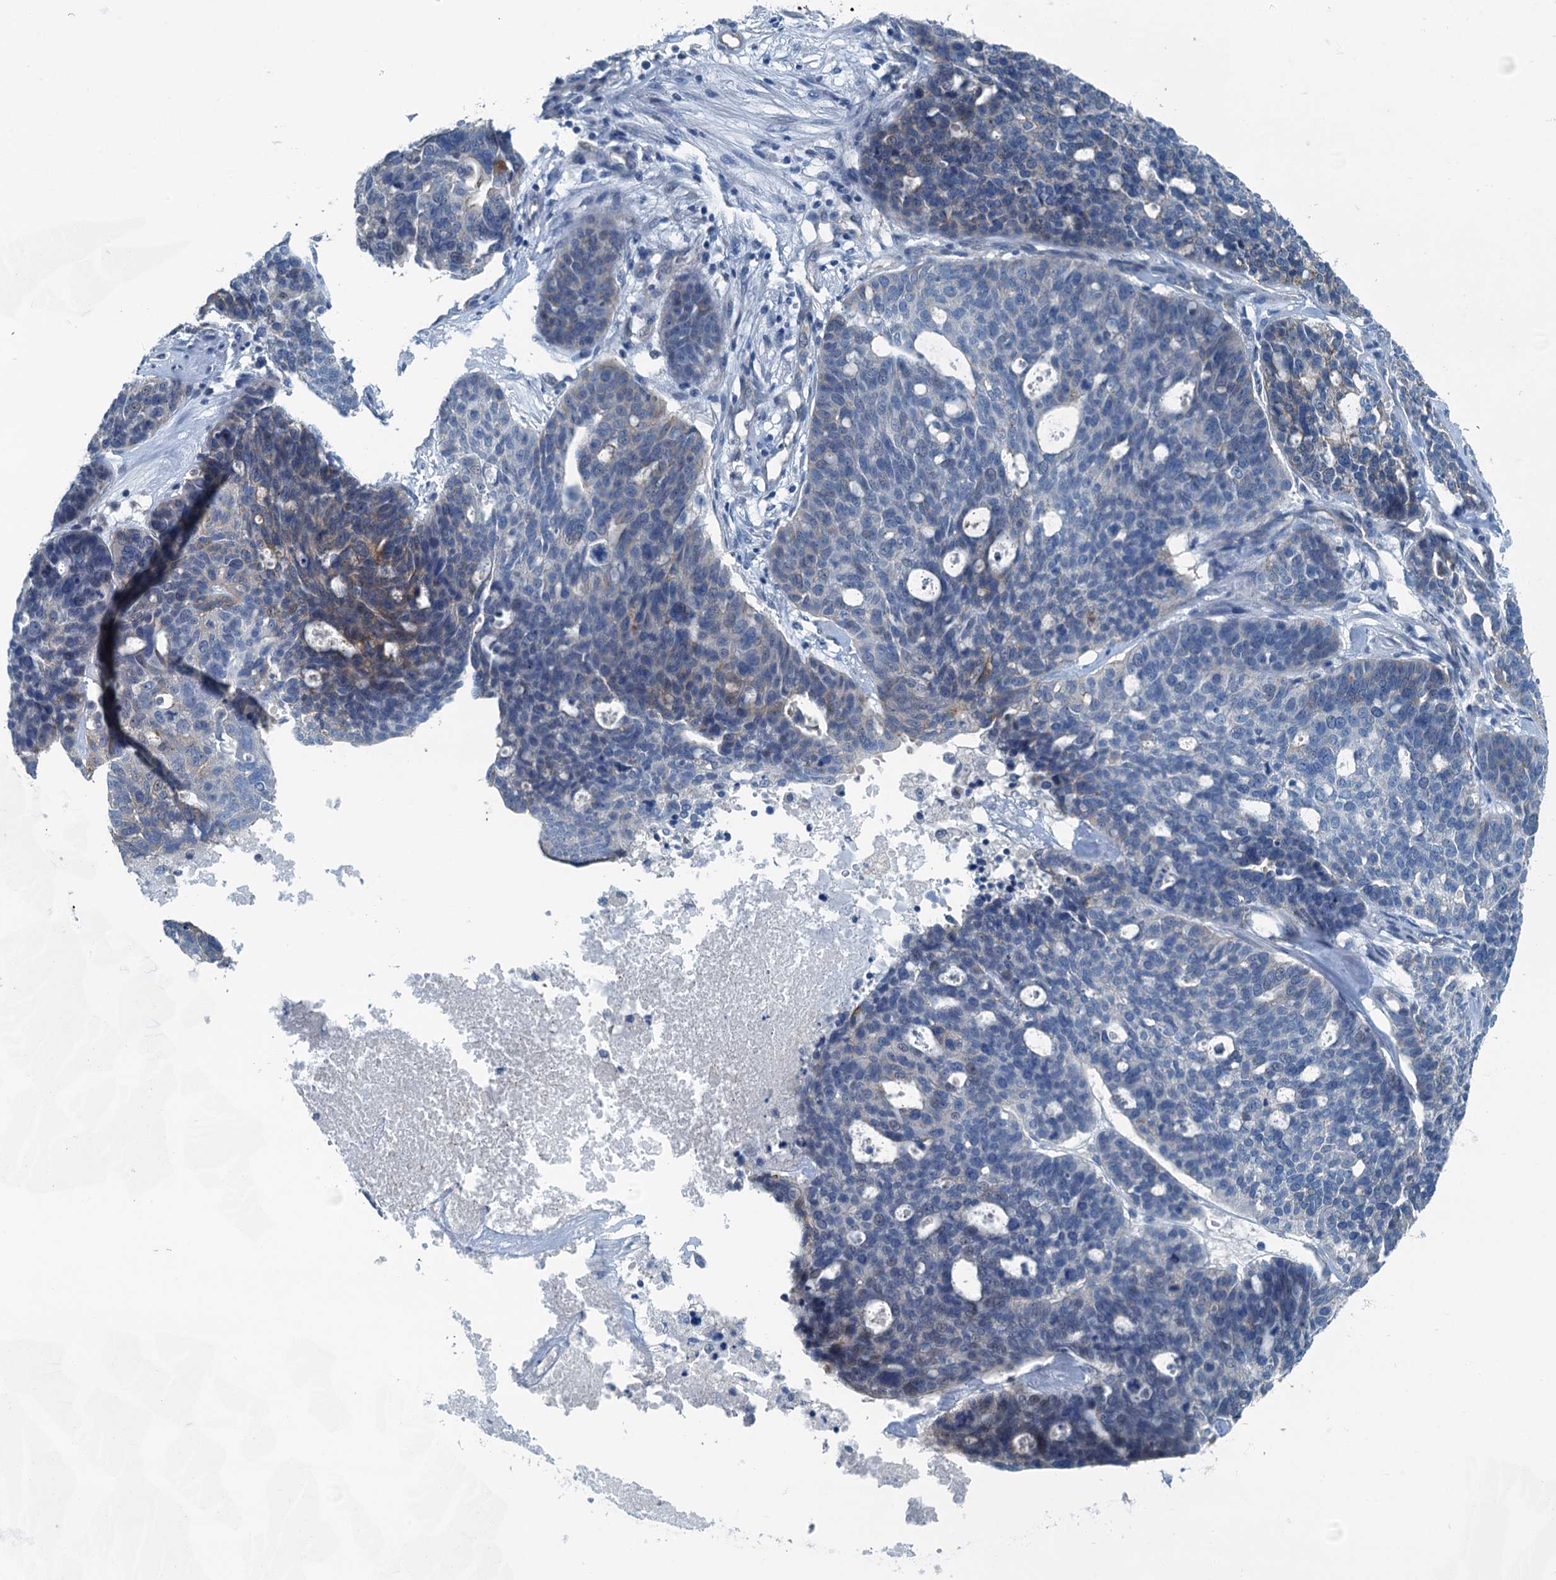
{"staining": {"intensity": "weak", "quantity": "<25%", "location": "cytoplasmic/membranous"}, "tissue": "ovarian cancer", "cell_type": "Tumor cells", "image_type": "cancer", "snomed": [{"axis": "morphology", "description": "Cystadenocarcinoma, serous, NOS"}, {"axis": "topography", "description": "Ovary"}], "caption": "The micrograph reveals no significant staining in tumor cells of ovarian serous cystadenocarcinoma.", "gene": "GFOD2", "patient": {"sex": "female", "age": 59}}